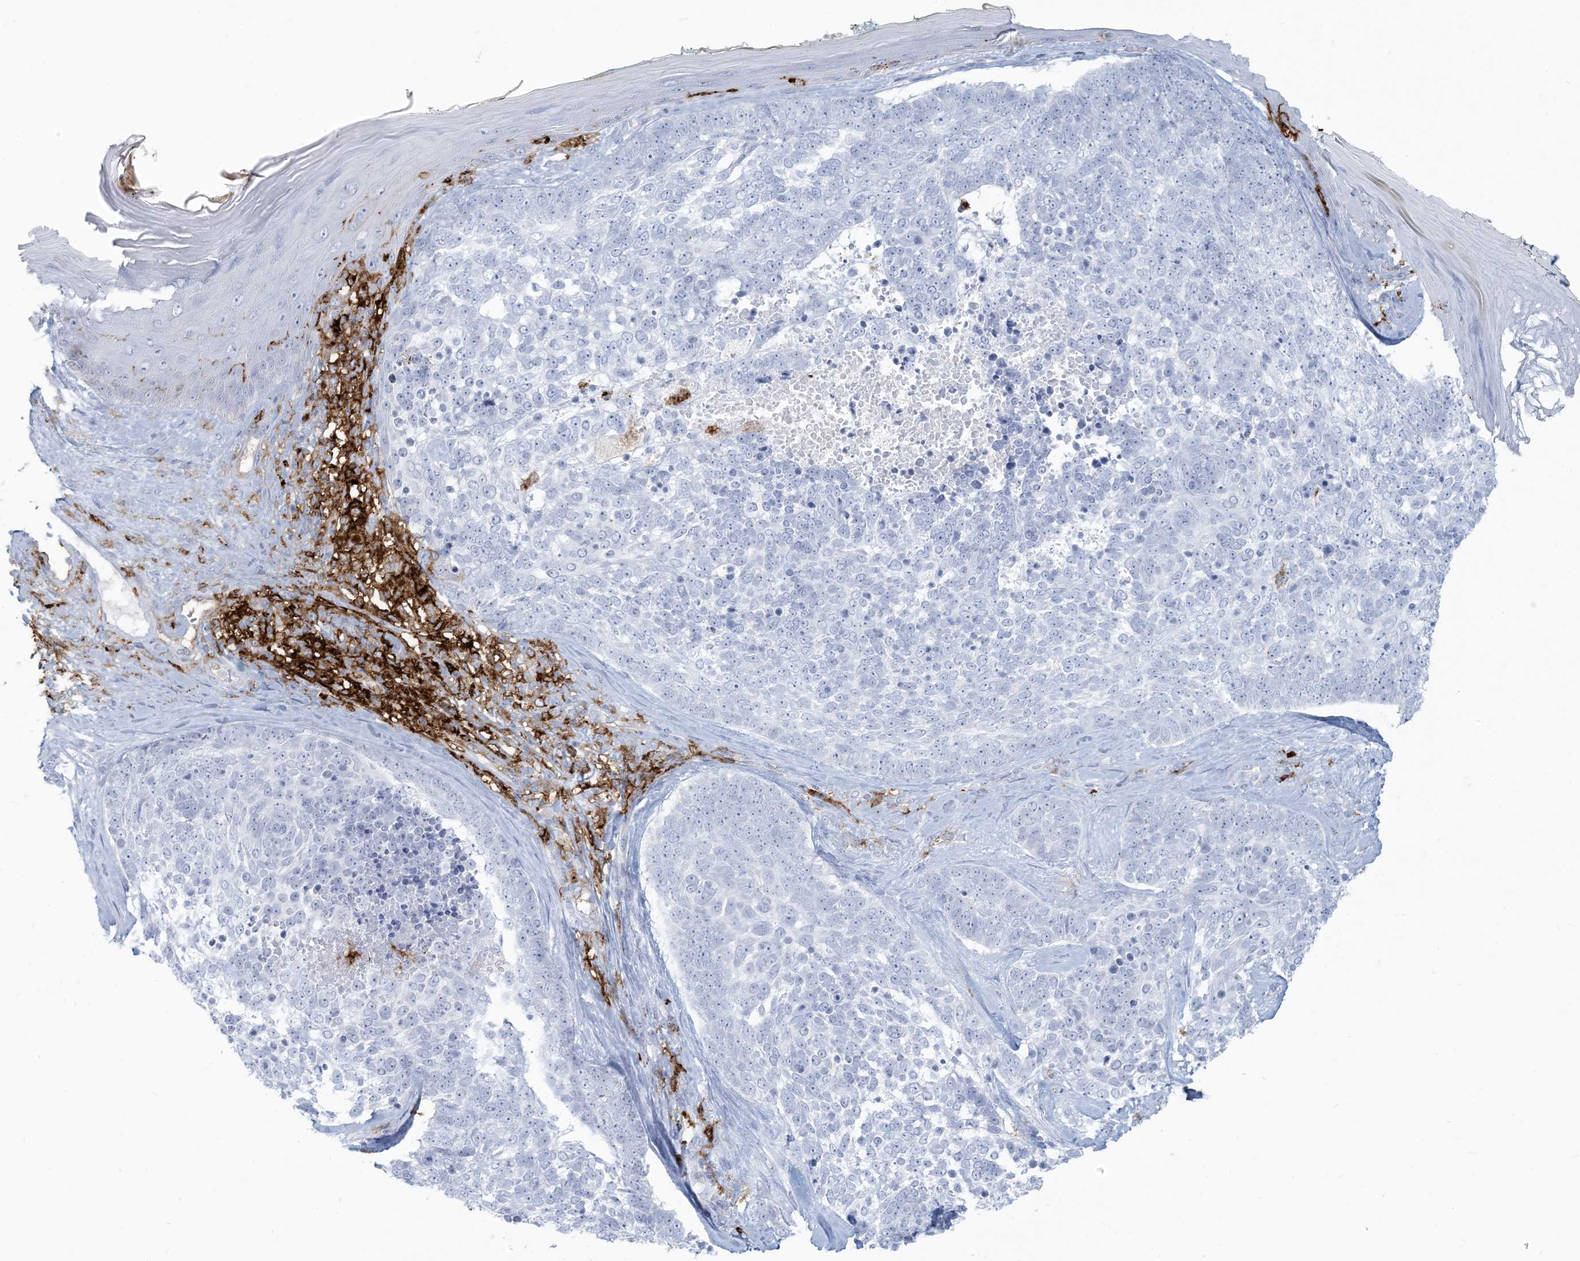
{"staining": {"intensity": "negative", "quantity": "none", "location": "none"}, "tissue": "skin cancer", "cell_type": "Tumor cells", "image_type": "cancer", "snomed": [{"axis": "morphology", "description": "Basal cell carcinoma"}, {"axis": "topography", "description": "Skin"}], "caption": "Tumor cells show no significant protein expression in basal cell carcinoma (skin).", "gene": "HLA-DRB1", "patient": {"sex": "female", "age": 81}}